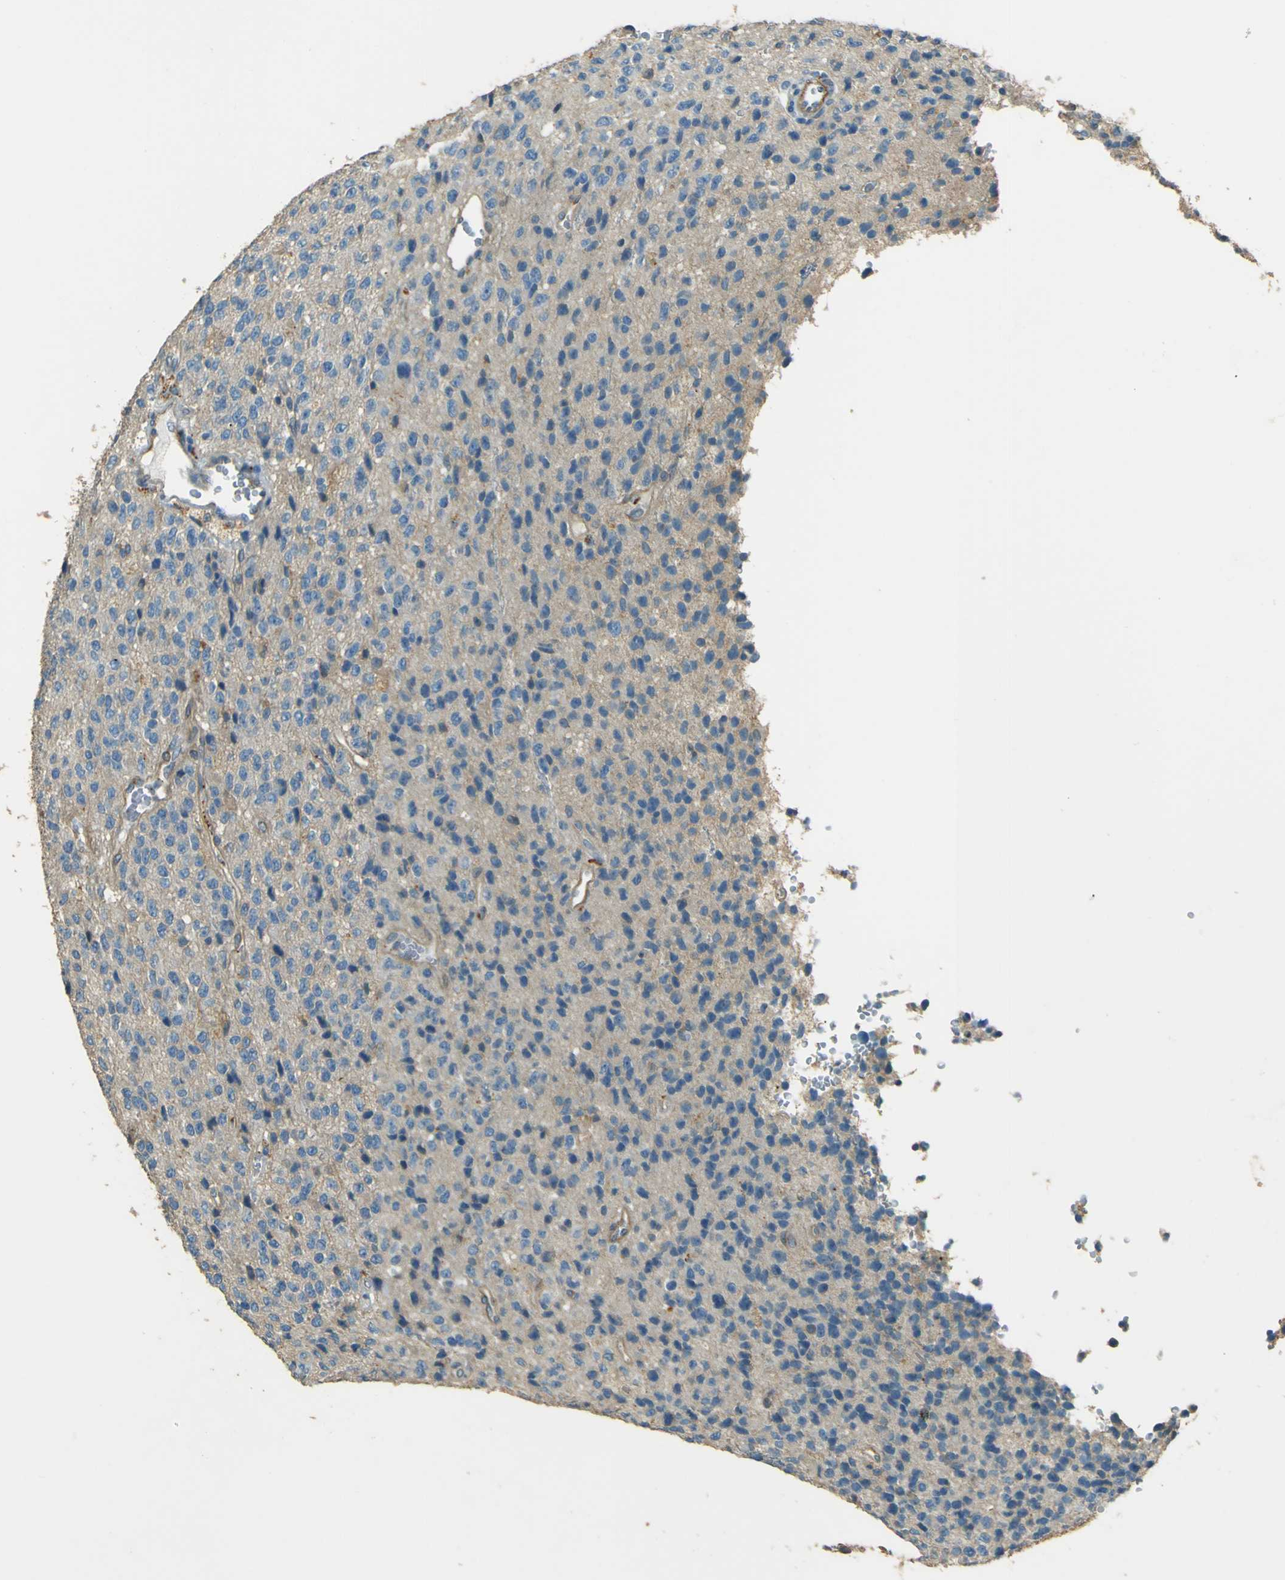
{"staining": {"intensity": "negative", "quantity": "none", "location": "none"}, "tissue": "glioma", "cell_type": "Tumor cells", "image_type": "cancer", "snomed": [{"axis": "morphology", "description": "Glioma, malignant, High grade"}, {"axis": "topography", "description": "pancreas cauda"}], "caption": "Protein analysis of glioma reveals no significant expression in tumor cells.", "gene": "NEXN", "patient": {"sex": "male", "age": 60}}